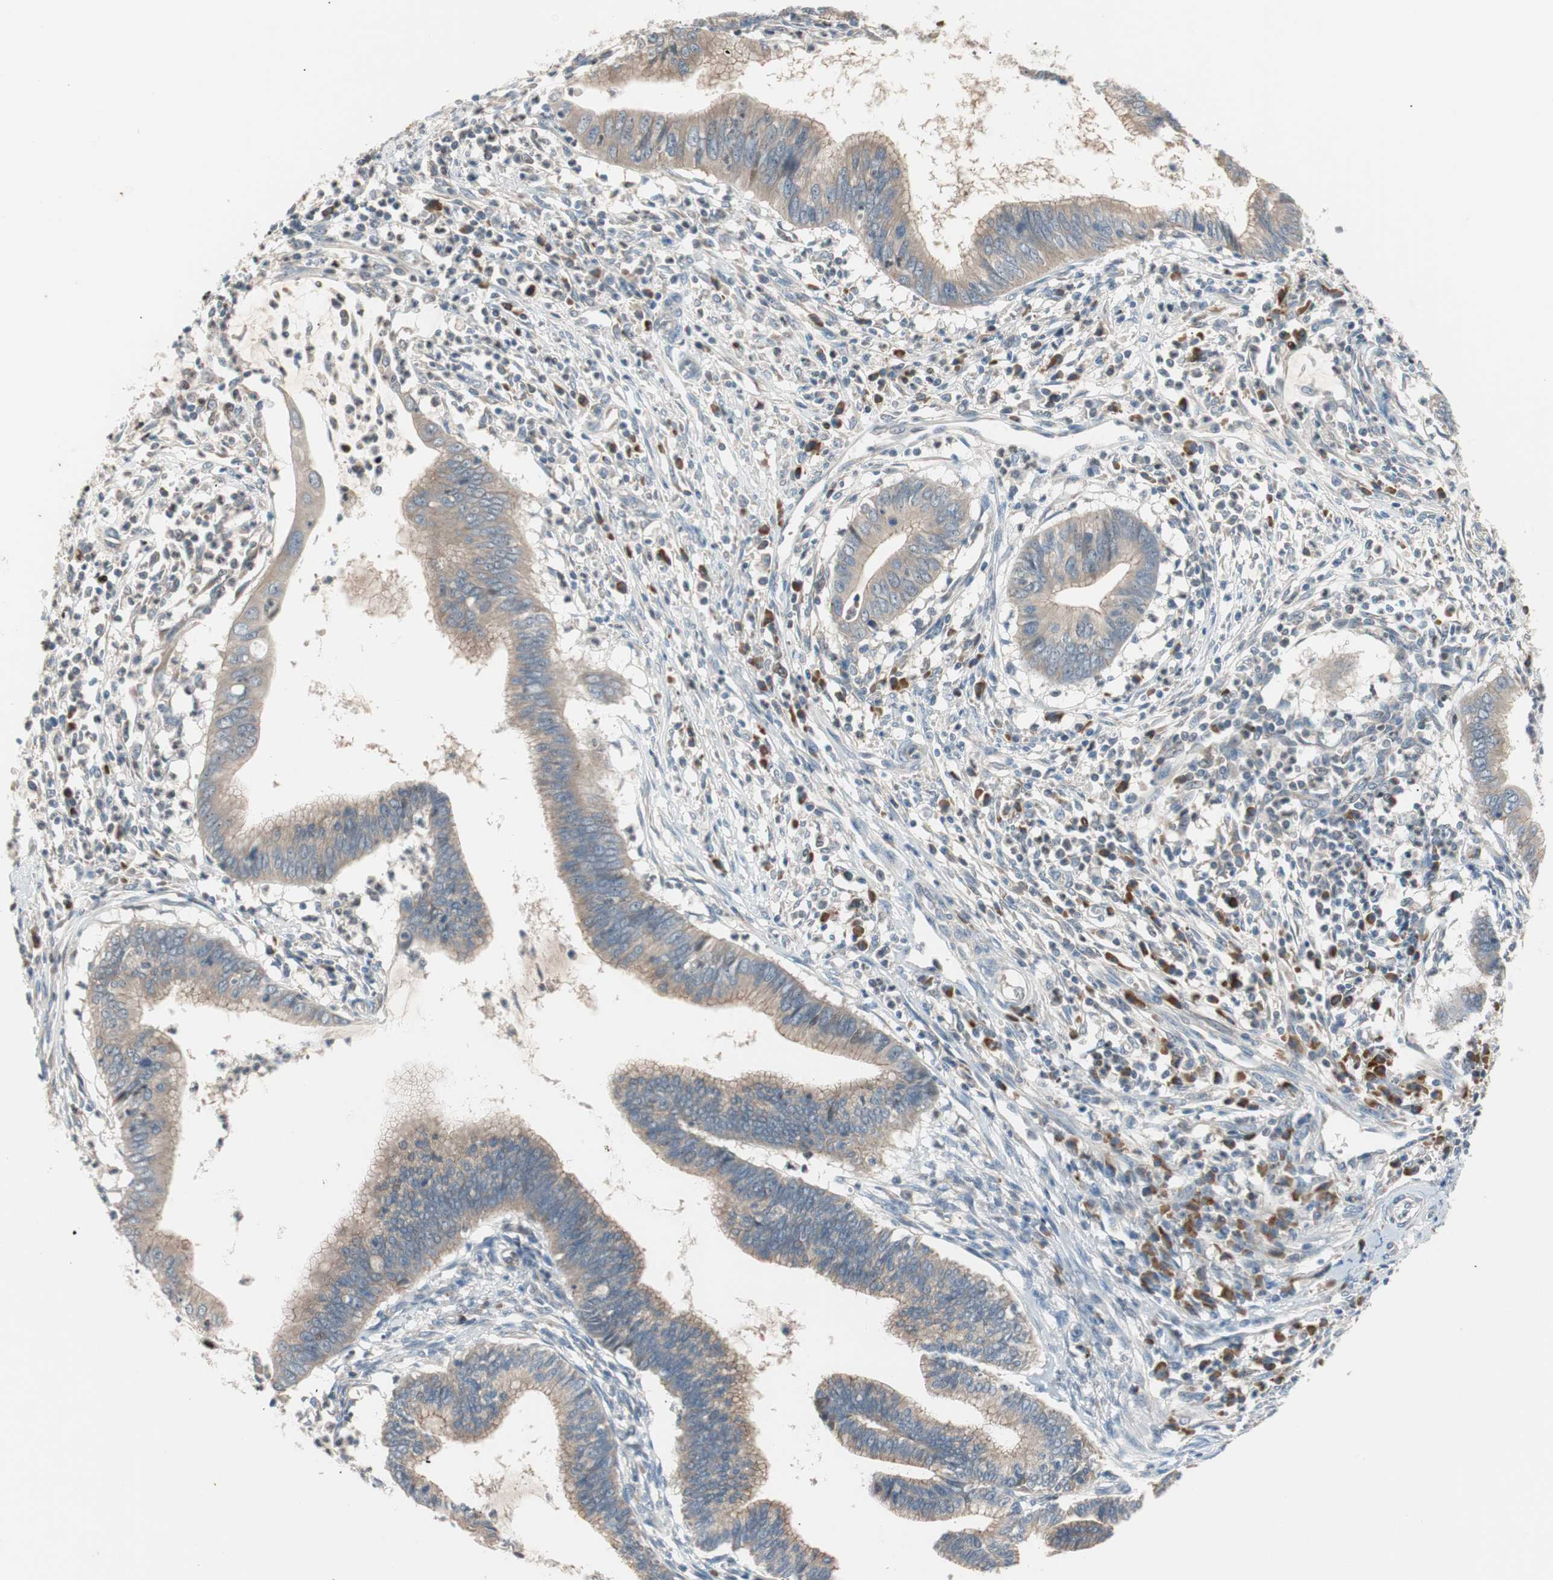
{"staining": {"intensity": "moderate", "quantity": ">75%", "location": "cytoplasmic/membranous"}, "tissue": "cervical cancer", "cell_type": "Tumor cells", "image_type": "cancer", "snomed": [{"axis": "morphology", "description": "Adenocarcinoma, NOS"}, {"axis": "topography", "description": "Cervix"}], "caption": "Cervical cancer stained with a brown dye displays moderate cytoplasmic/membranous positive staining in approximately >75% of tumor cells.", "gene": "PCK1", "patient": {"sex": "female", "age": 36}}